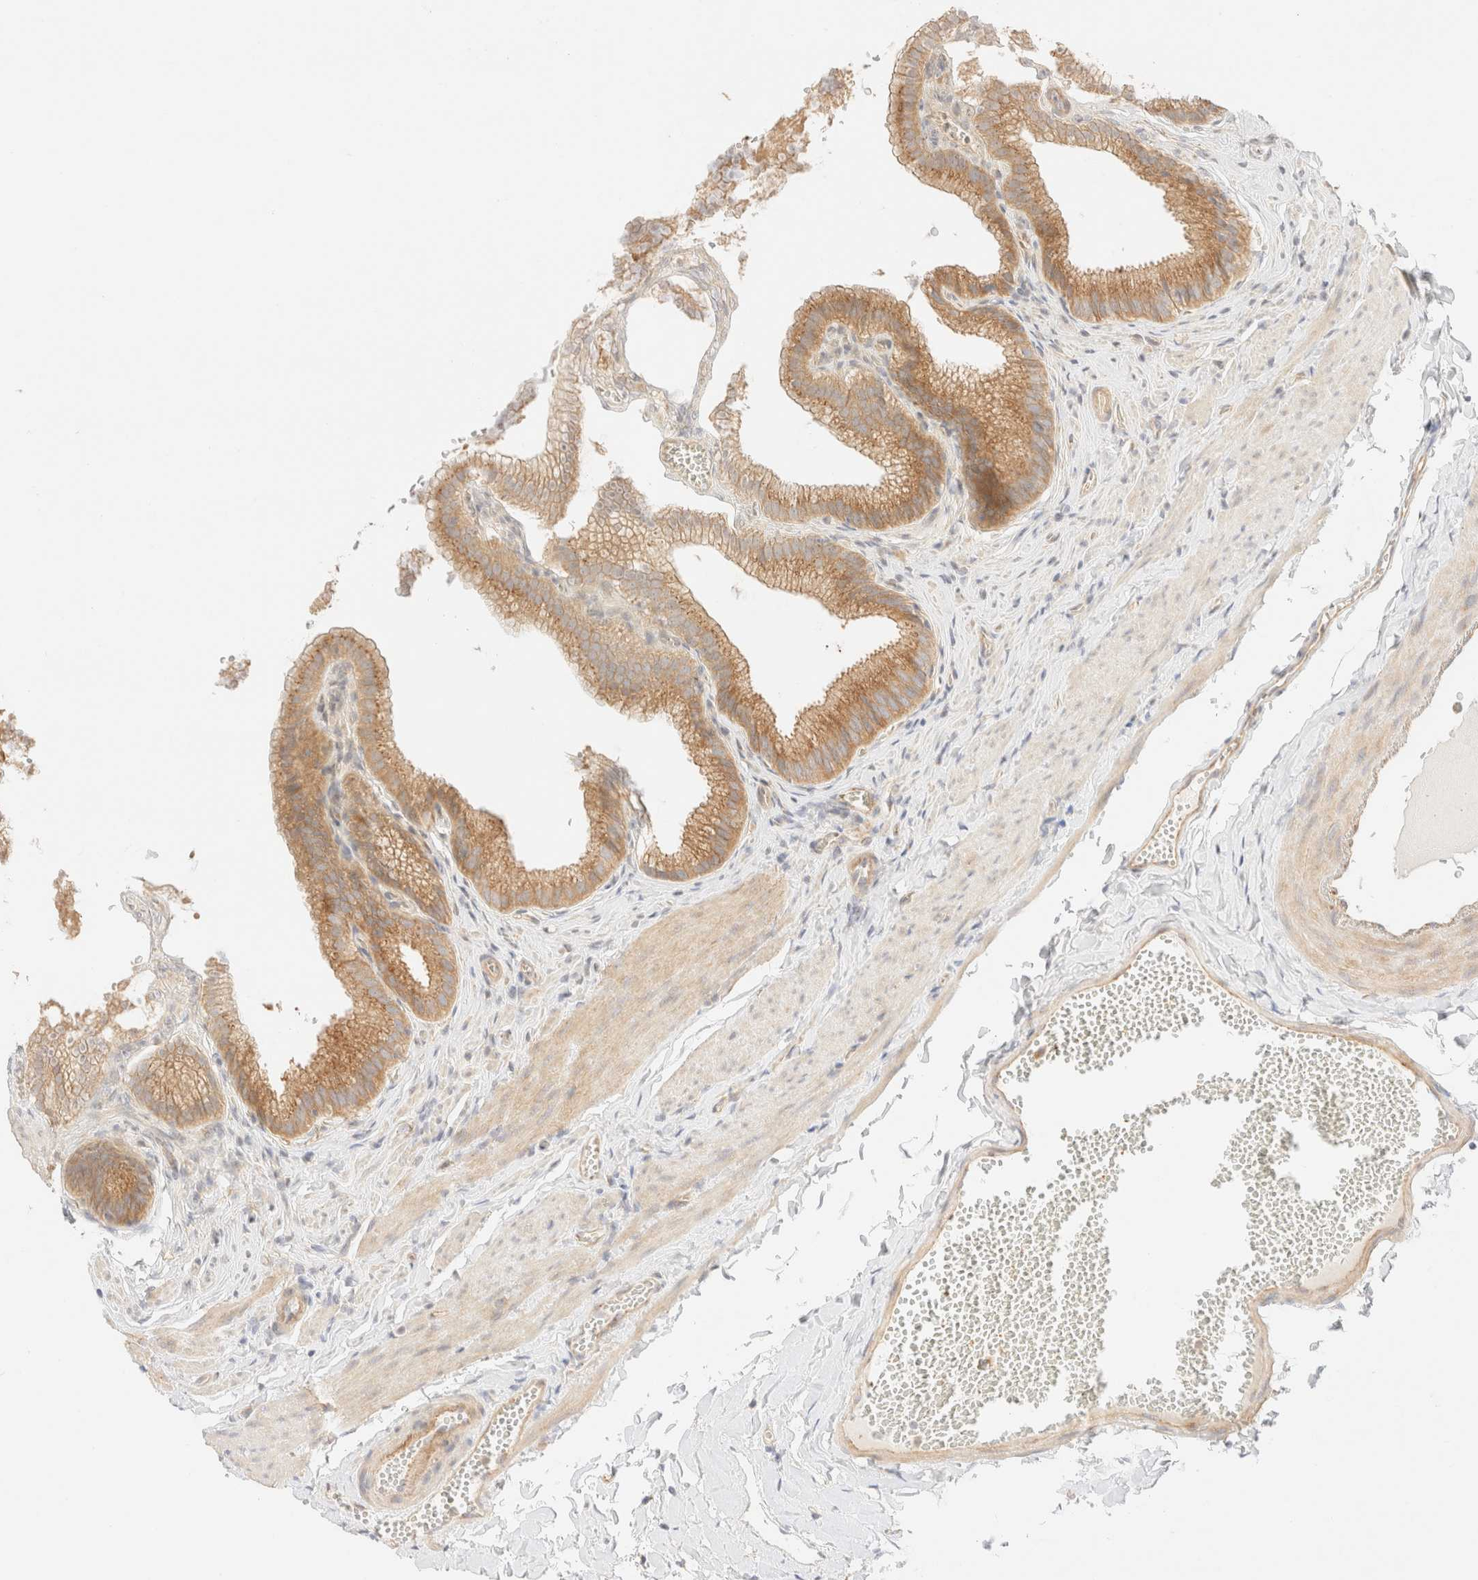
{"staining": {"intensity": "moderate", "quantity": ">75%", "location": "cytoplasmic/membranous"}, "tissue": "gallbladder", "cell_type": "Glandular cells", "image_type": "normal", "snomed": [{"axis": "morphology", "description": "Normal tissue, NOS"}, {"axis": "topography", "description": "Gallbladder"}], "caption": "Glandular cells display moderate cytoplasmic/membranous positivity in approximately >75% of cells in normal gallbladder.", "gene": "MYO10", "patient": {"sex": "male", "age": 38}}